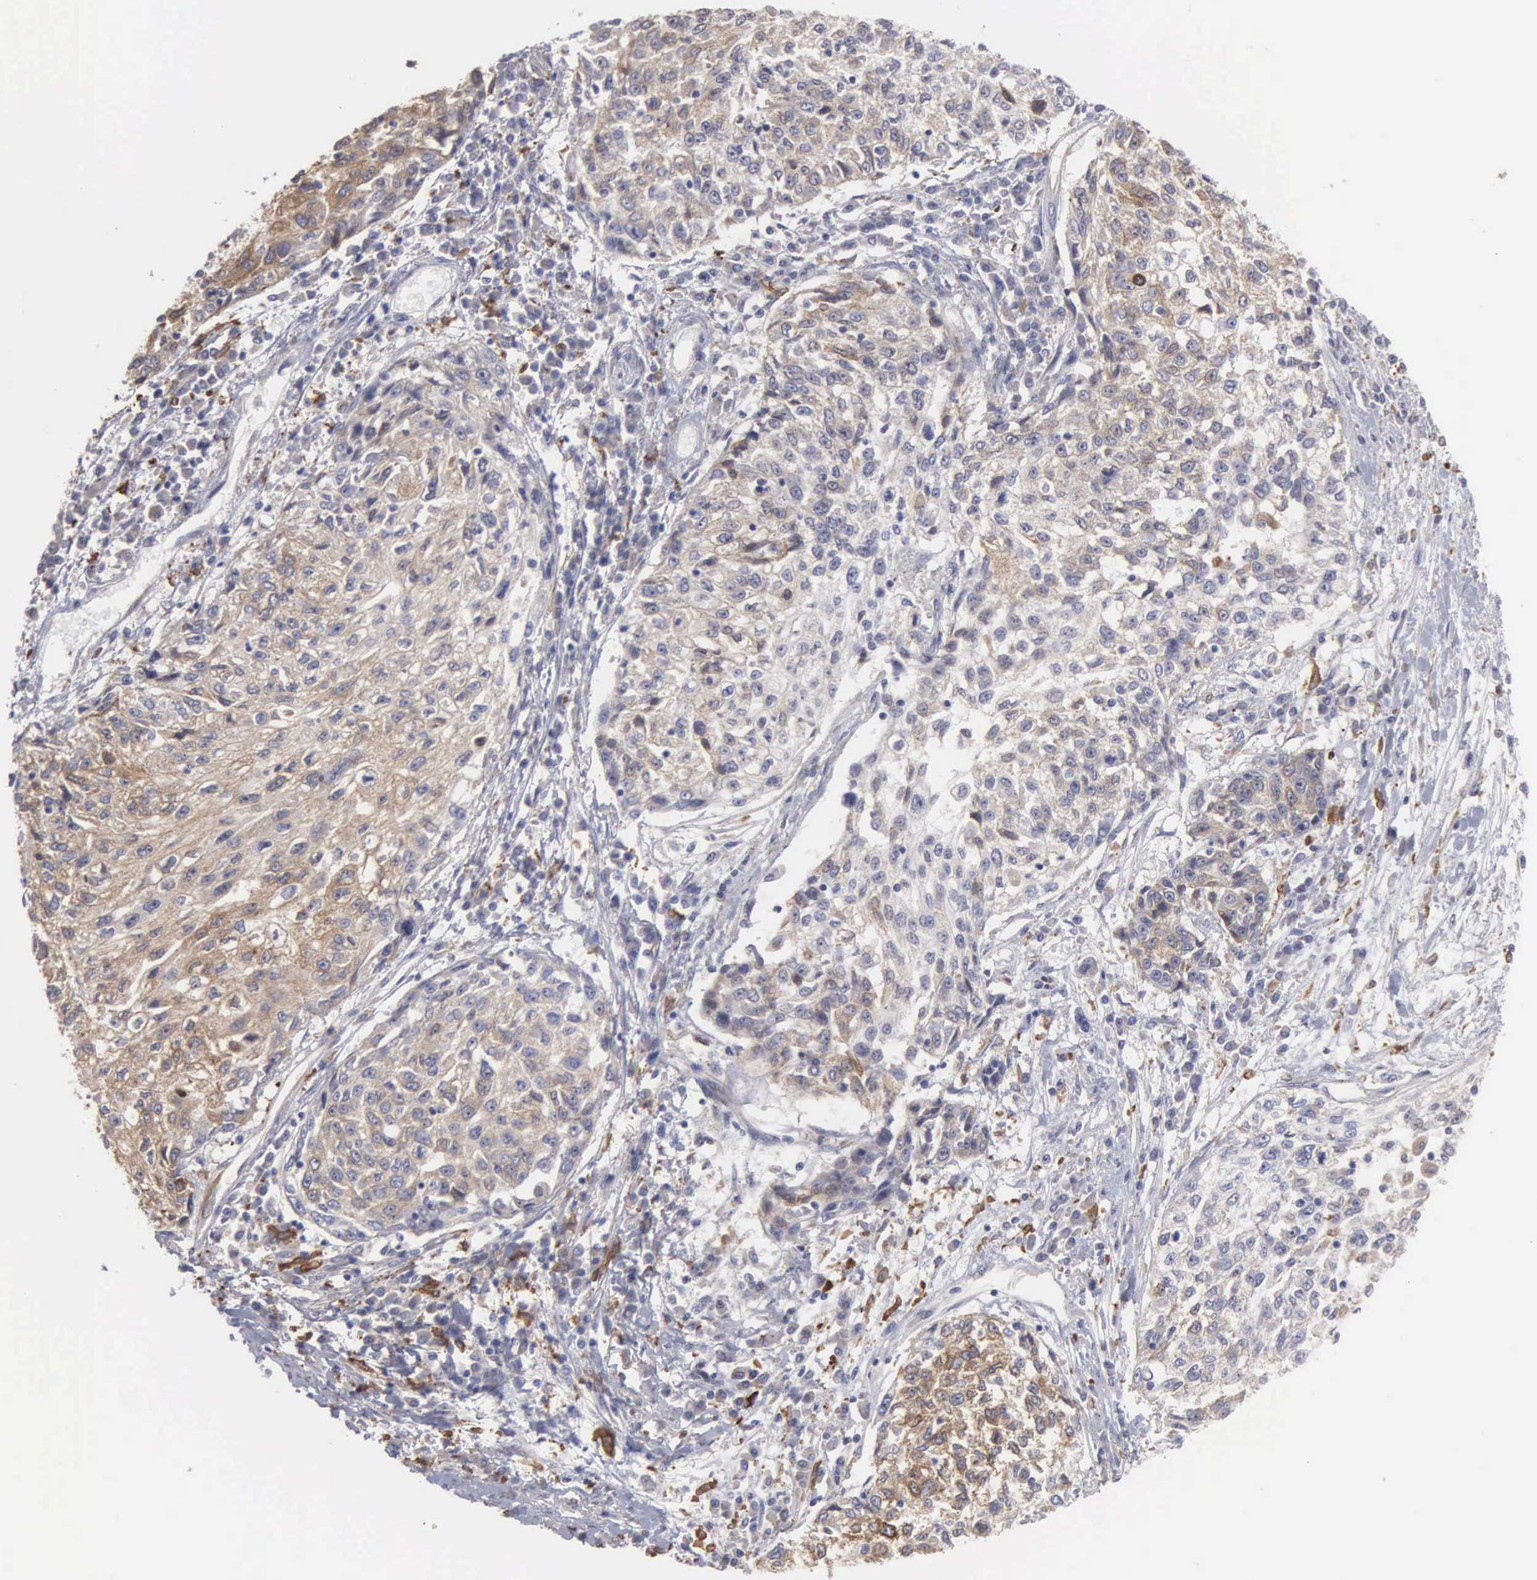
{"staining": {"intensity": "weak", "quantity": "25%-75%", "location": "cytoplasmic/membranous"}, "tissue": "cervical cancer", "cell_type": "Tumor cells", "image_type": "cancer", "snomed": [{"axis": "morphology", "description": "Squamous cell carcinoma, NOS"}, {"axis": "topography", "description": "Cervix"}], "caption": "An immunohistochemistry (IHC) micrograph of neoplastic tissue is shown. Protein staining in brown highlights weak cytoplasmic/membranous positivity in cervical cancer within tumor cells.", "gene": "LIN52", "patient": {"sex": "female", "age": 57}}